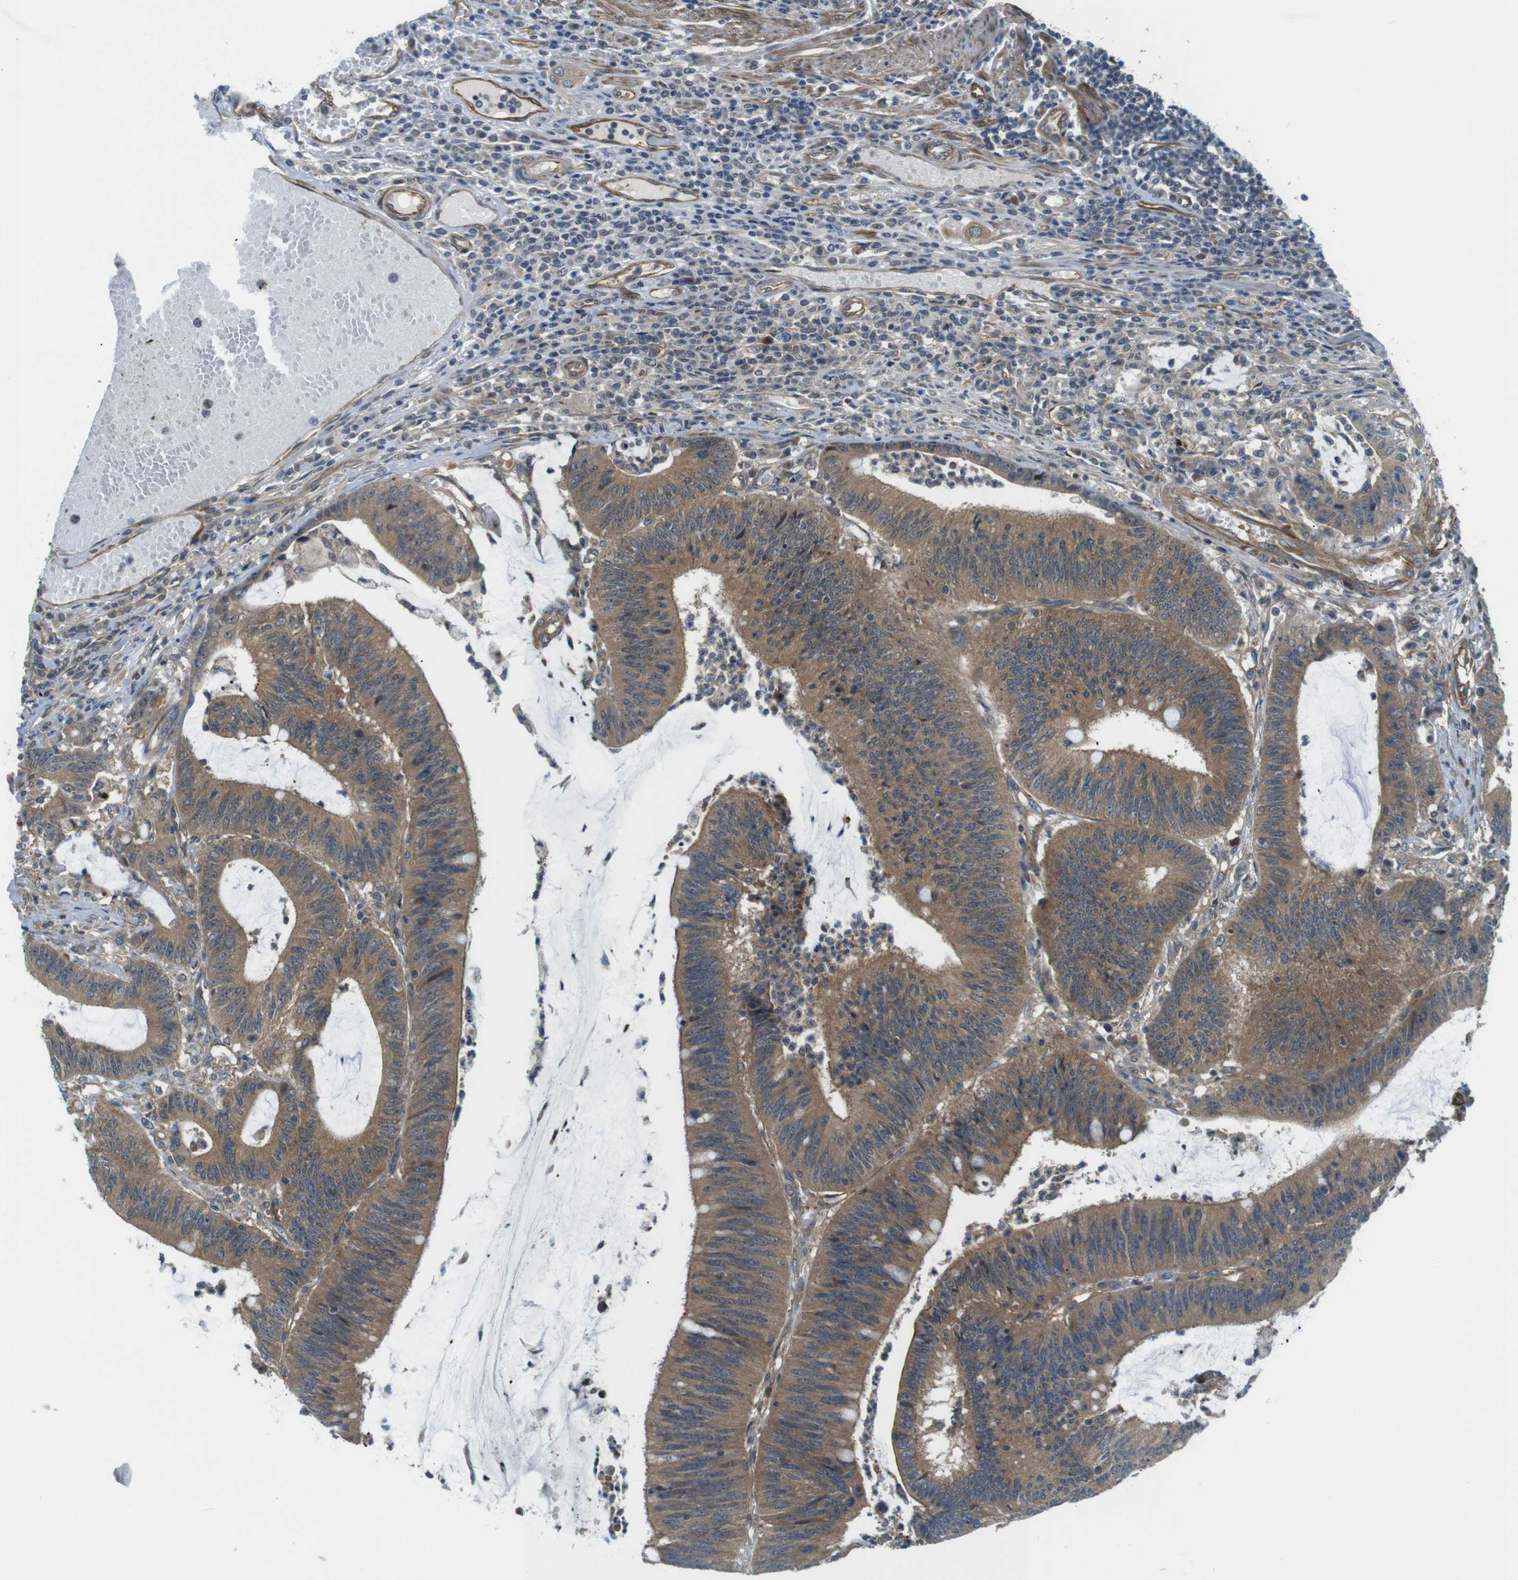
{"staining": {"intensity": "moderate", "quantity": ">75%", "location": "cytoplasmic/membranous"}, "tissue": "colorectal cancer", "cell_type": "Tumor cells", "image_type": "cancer", "snomed": [{"axis": "morphology", "description": "Adenocarcinoma, NOS"}, {"axis": "topography", "description": "Rectum"}], "caption": "Moderate cytoplasmic/membranous positivity is appreciated in approximately >75% of tumor cells in colorectal adenocarcinoma.", "gene": "TSC1", "patient": {"sex": "female", "age": 66}}